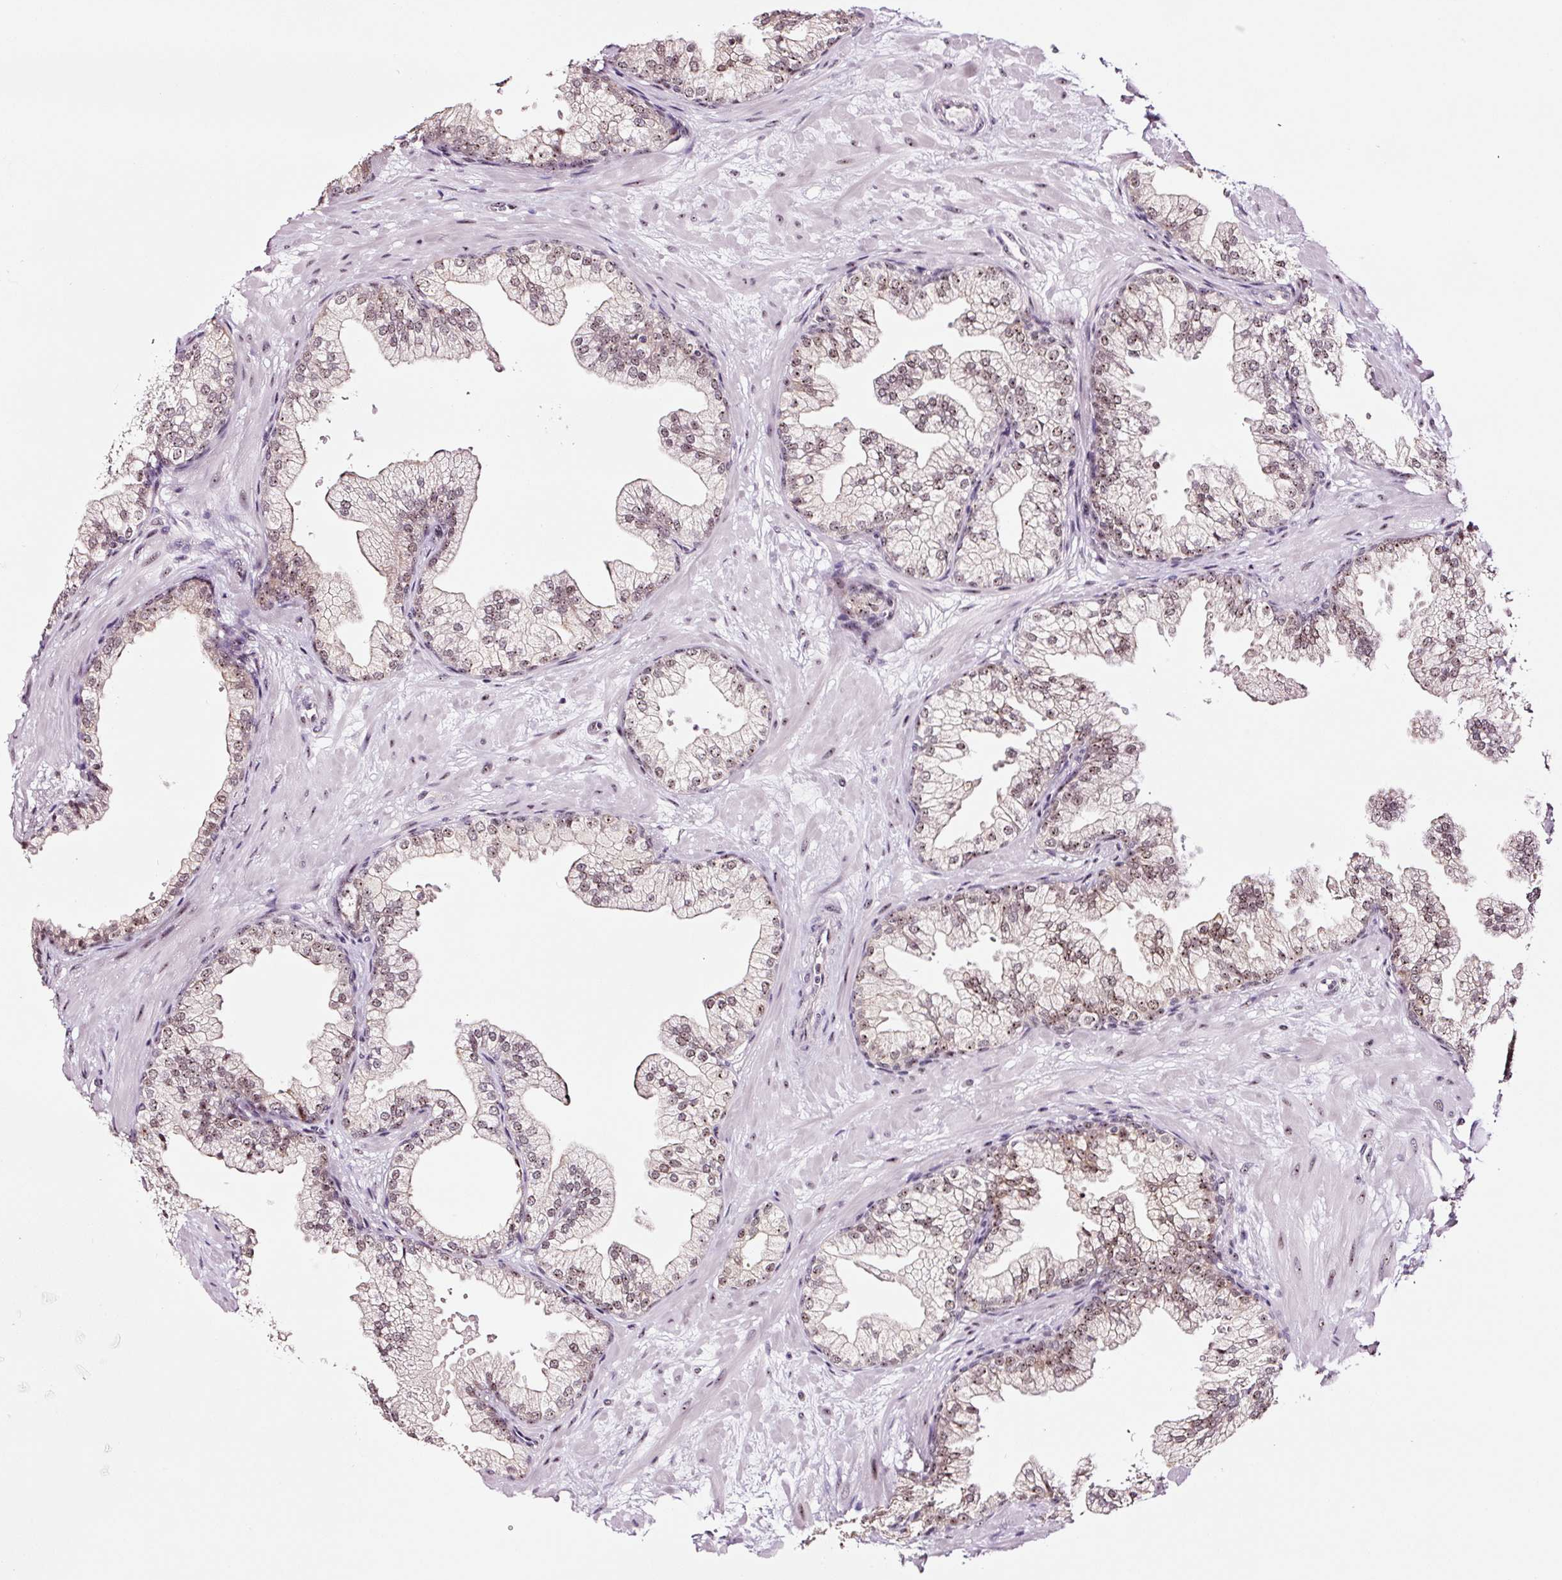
{"staining": {"intensity": "moderate", "quantity": "25%-75%", "location": "nuclear"}, "tissue": "prostate", "cell_type": "Glandular cells", "image_type": "normal", "snomed": [{"axis": "morphology", "description": "Normal tissue, NOS"}, {"axis": "topography", "description": "Prostate"}, {"axis": "topography", "description": "Peripheral nerve tissue"}], "caption": "Prostate stained for a protein (brown) reveals moderate nuclear positive positivity in approximately 25%-75% of glandular cells.", "gene": "GNL3", "patient": {"sex": "male", "age": 61}}